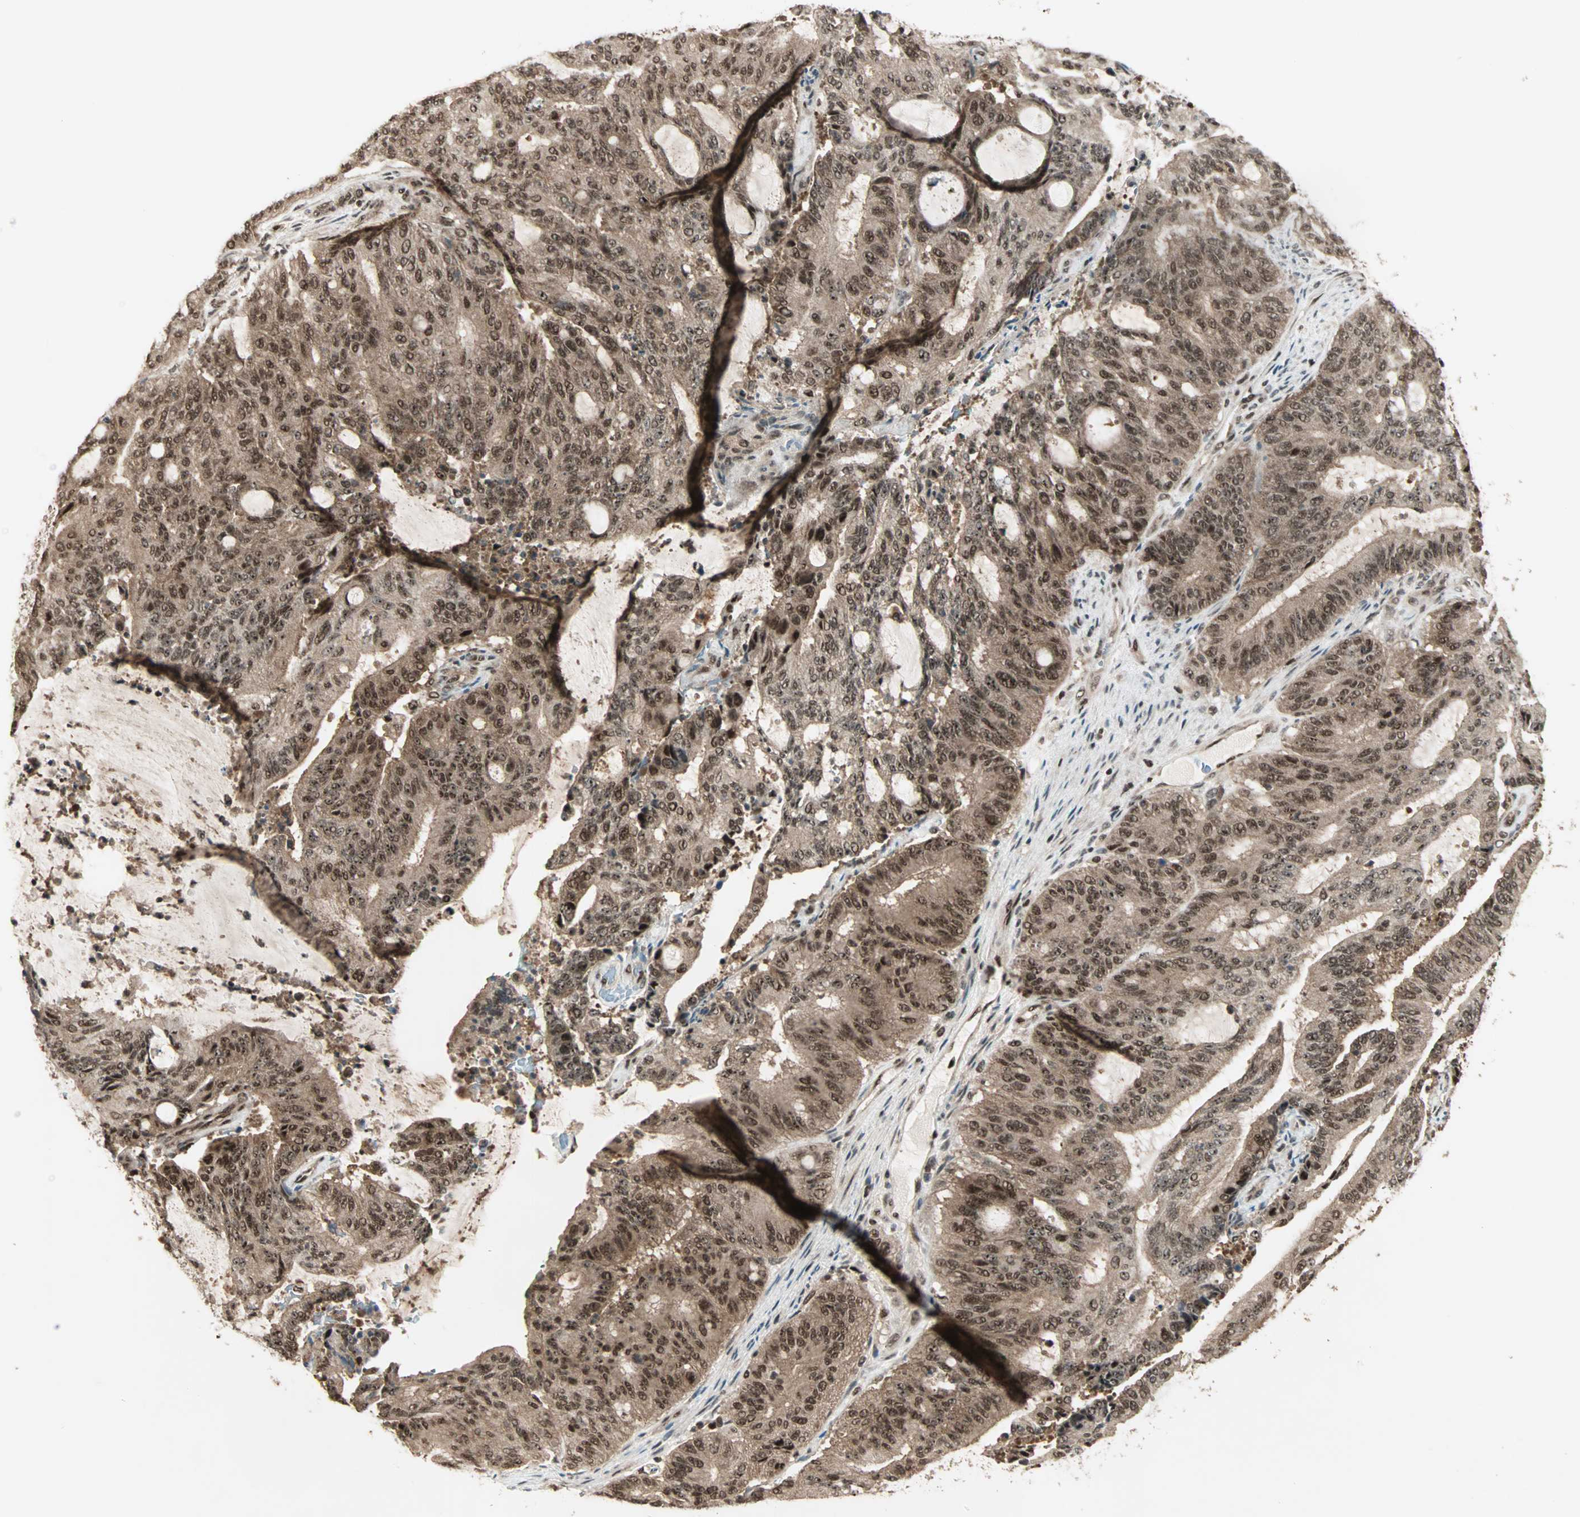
{"staining": {"intensity": "moderate", "quantity": ">75%", "location": "cytoplasmic/membranous,nuclear"}, "tissue": "liver cancer", "cell_type": "Tumor cells", "image_type": "cancer", "snomed": [{"axis": "morphology", "description": "Cholangiocarcinoma"}, {"axis": "topography", "description": "Liver"}], "caption": "An IHC image of tumor tissue is shown. Protein staining in brown shows moderate cytoplasmic/membranous and nuclear positivity in liver cancer (cholangiocarcinoma) within tumor cells. The protein of interest is shown in brown color, while the nuclei are stained blue.", "gene": "ZNF44", "patient": {"sex": "female", "age": 73}}